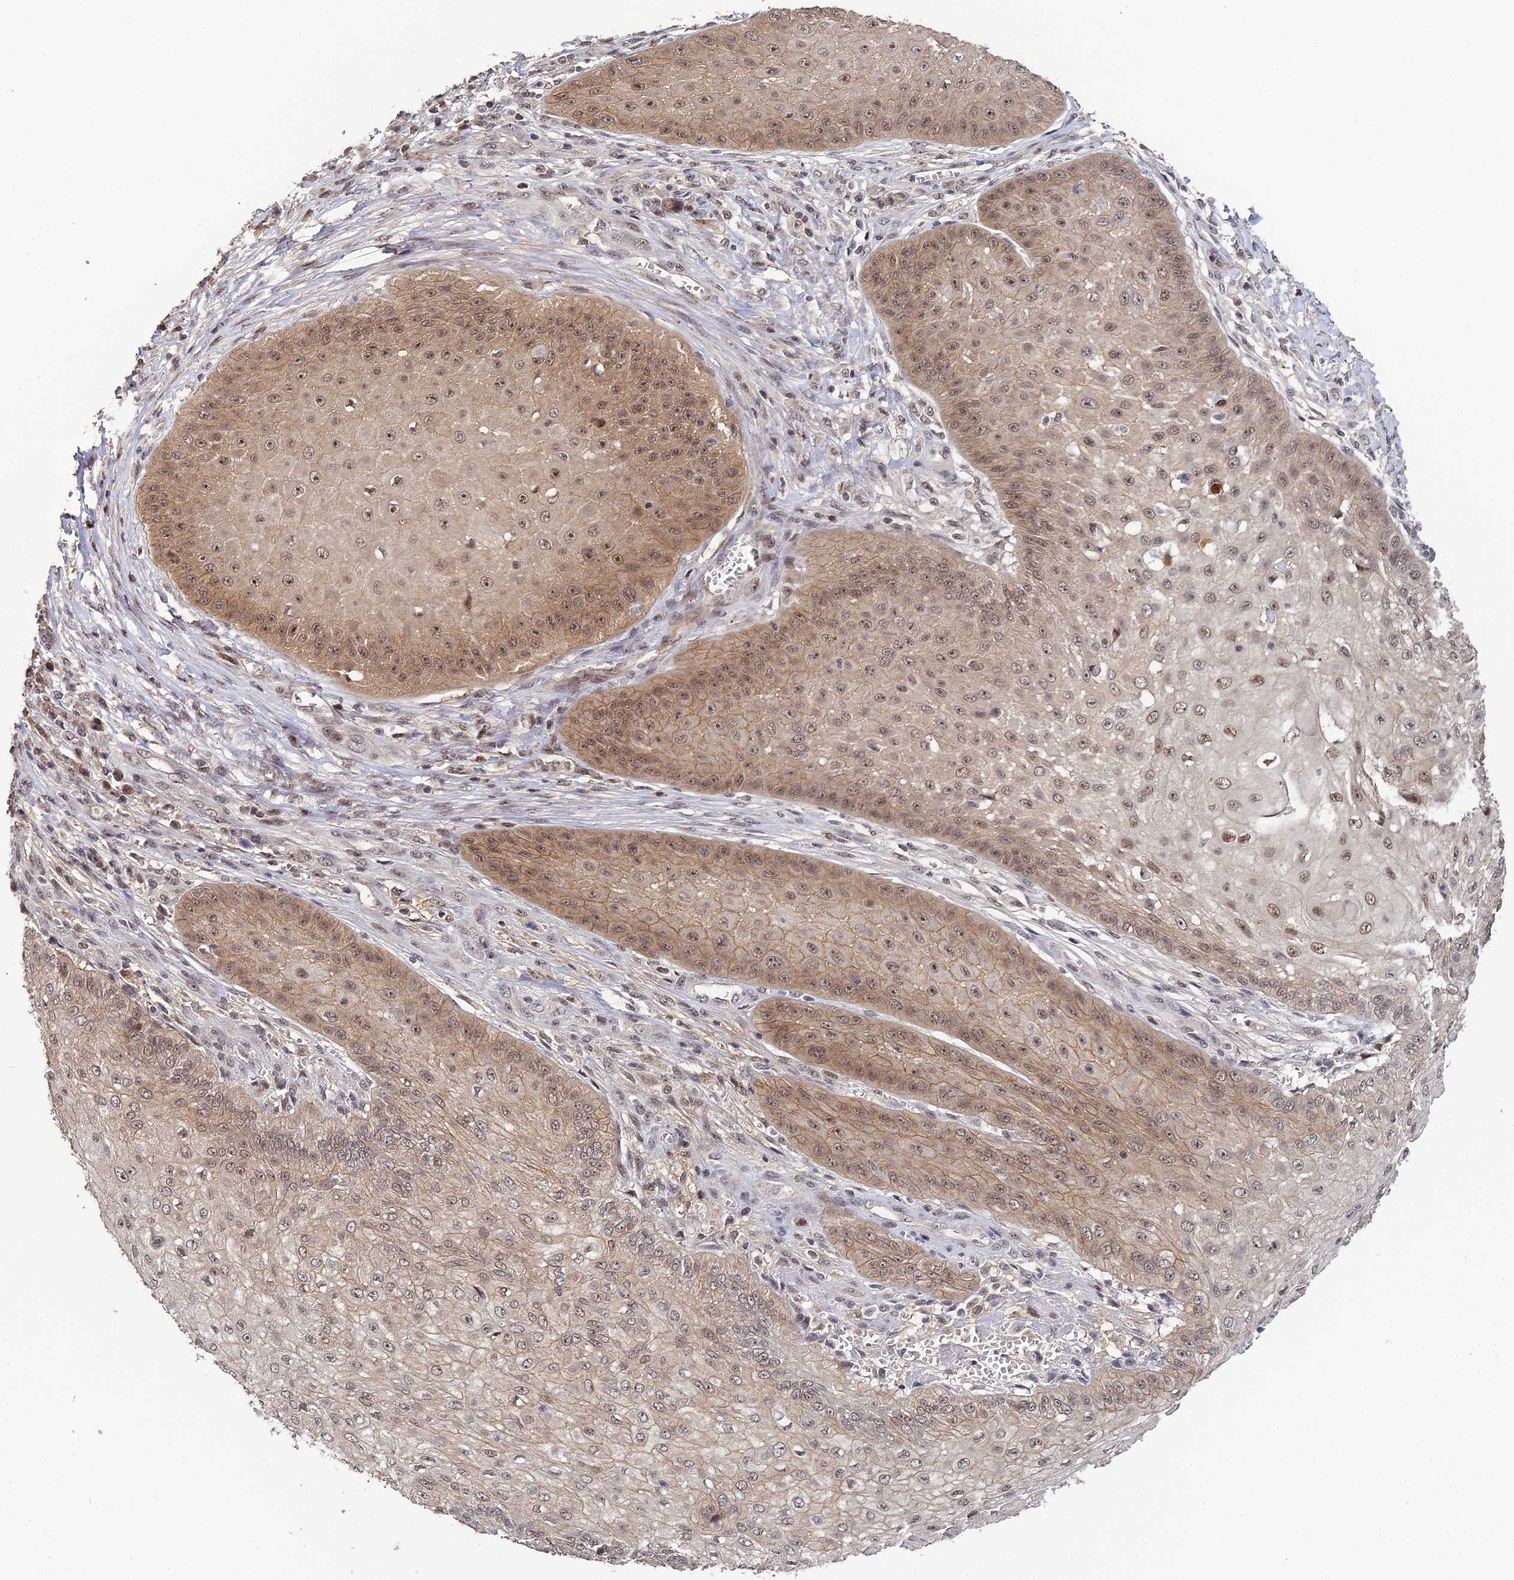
{"staining": {"intensity": "moderate", "quantity": "25%-75%", "location": "cytoplasmic/membranous,nuclear"}, "tissue": "skin cancer", "cell_type": "Tumor cells", "image_type": "cancer", "snomed": [{"axis": "morphology", "description": "Squamous cell carcinoma, NOS"}, {"axis": "topography", "description": "Skin"}], "caption": "A medium amount of moderate cytoplasmic/membranous and nuclear positivity is identified in about 25%-75% of tumor cells in skin cancer tissue.", "gene": "ERCC5", "patient": {"sex": "male", "age": 70}}